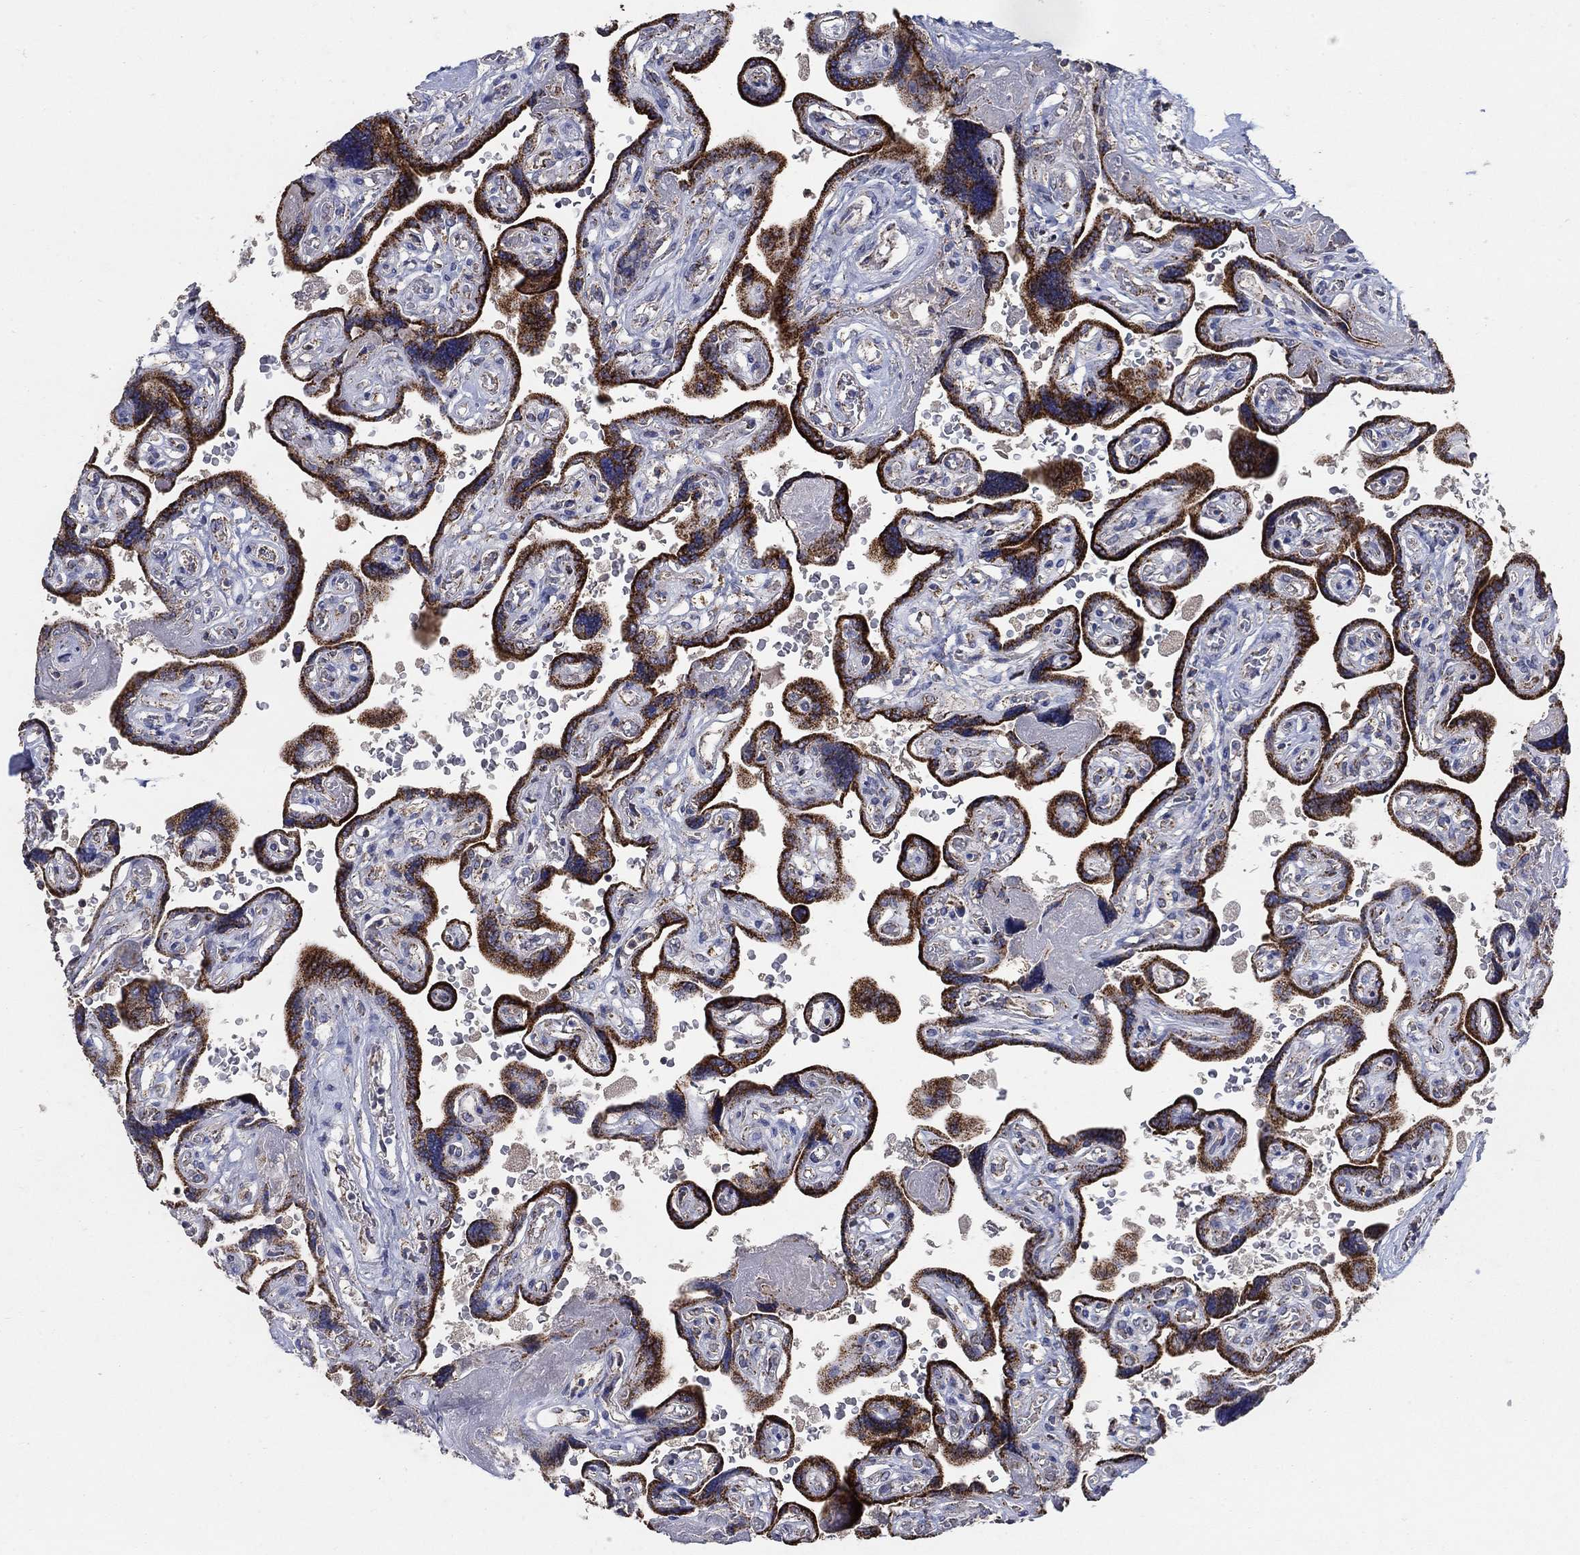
{"staining": {"intensity": "weak", "quantity": ">75%", "location": "cytoplasmic/membranous"}, "tissue": "placenta", "cell_type": "Decidual cells", "image_type": "normal", "snomed": [{"axis": "morphology", "description": "Normal tissue, NOS"}, {"axis": "topography", "description": "Placenta"}], "caption": "This photomicrograph shows immunohistochemistry (IHC) staining of benign placenta, with low weak cytoplasmic/membranous expression in about >75% of decidual cells.", "gene": "PNPLA2", "patient": {"sex": "female", "age": 32}}